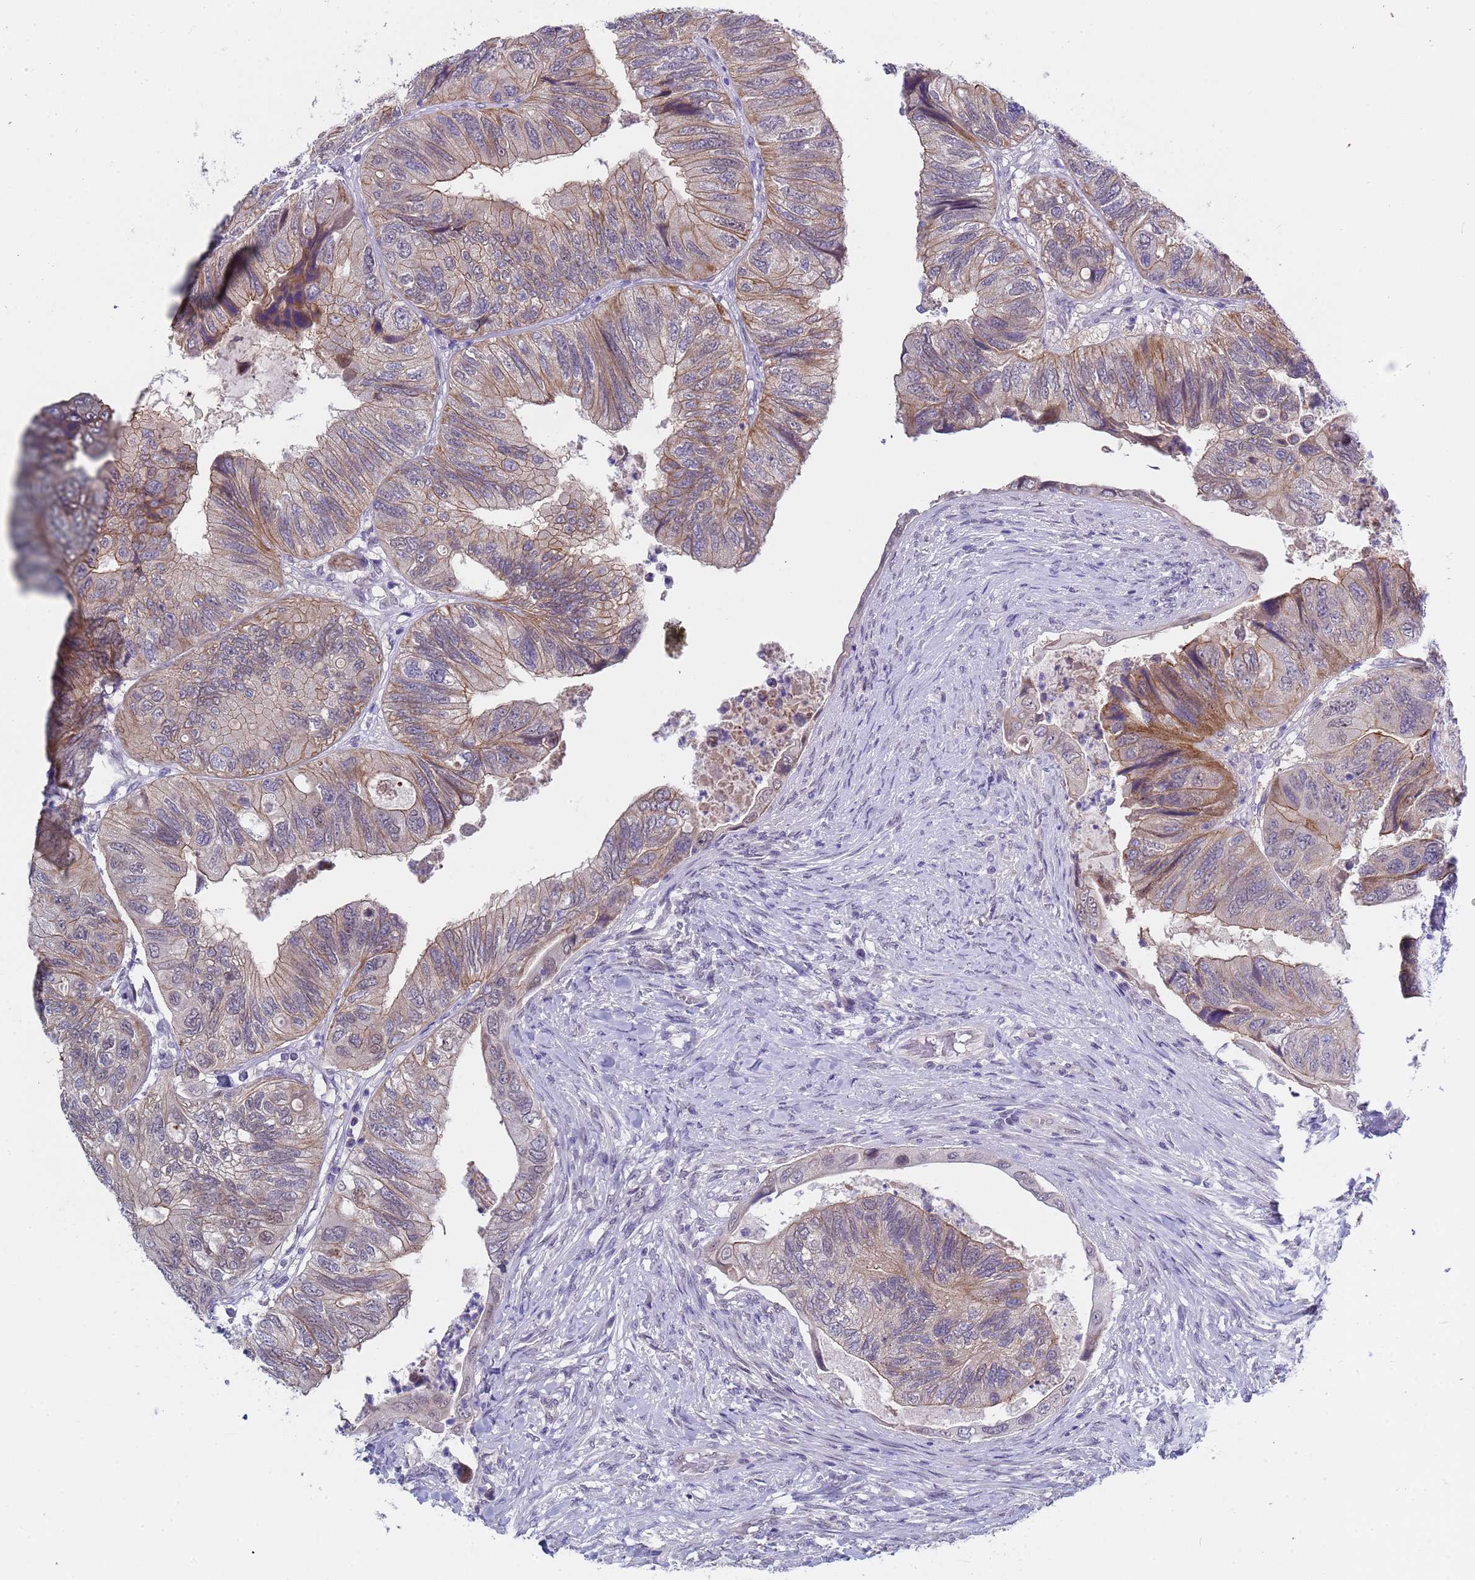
{"staining": {"intensity": "moderate", "quantity": ">75%", "location": "cytoplasmic/membranous"}, "tissue": "colorectal cancer", "cell_type": "Tumor cells", "image_type": "cancer", "snomed": [{"axis": "morphology", "description": "Adenocarcinoma, NOS"}, {"axis": "topography", "description": "Rectum"}], "caption": "Adenocarcinoma (colorectal) stained with a protein marker shows moderate staining in tumor cells.", "gene": "TRMT10A", "patient": {"sex": "male", "age": 63}}